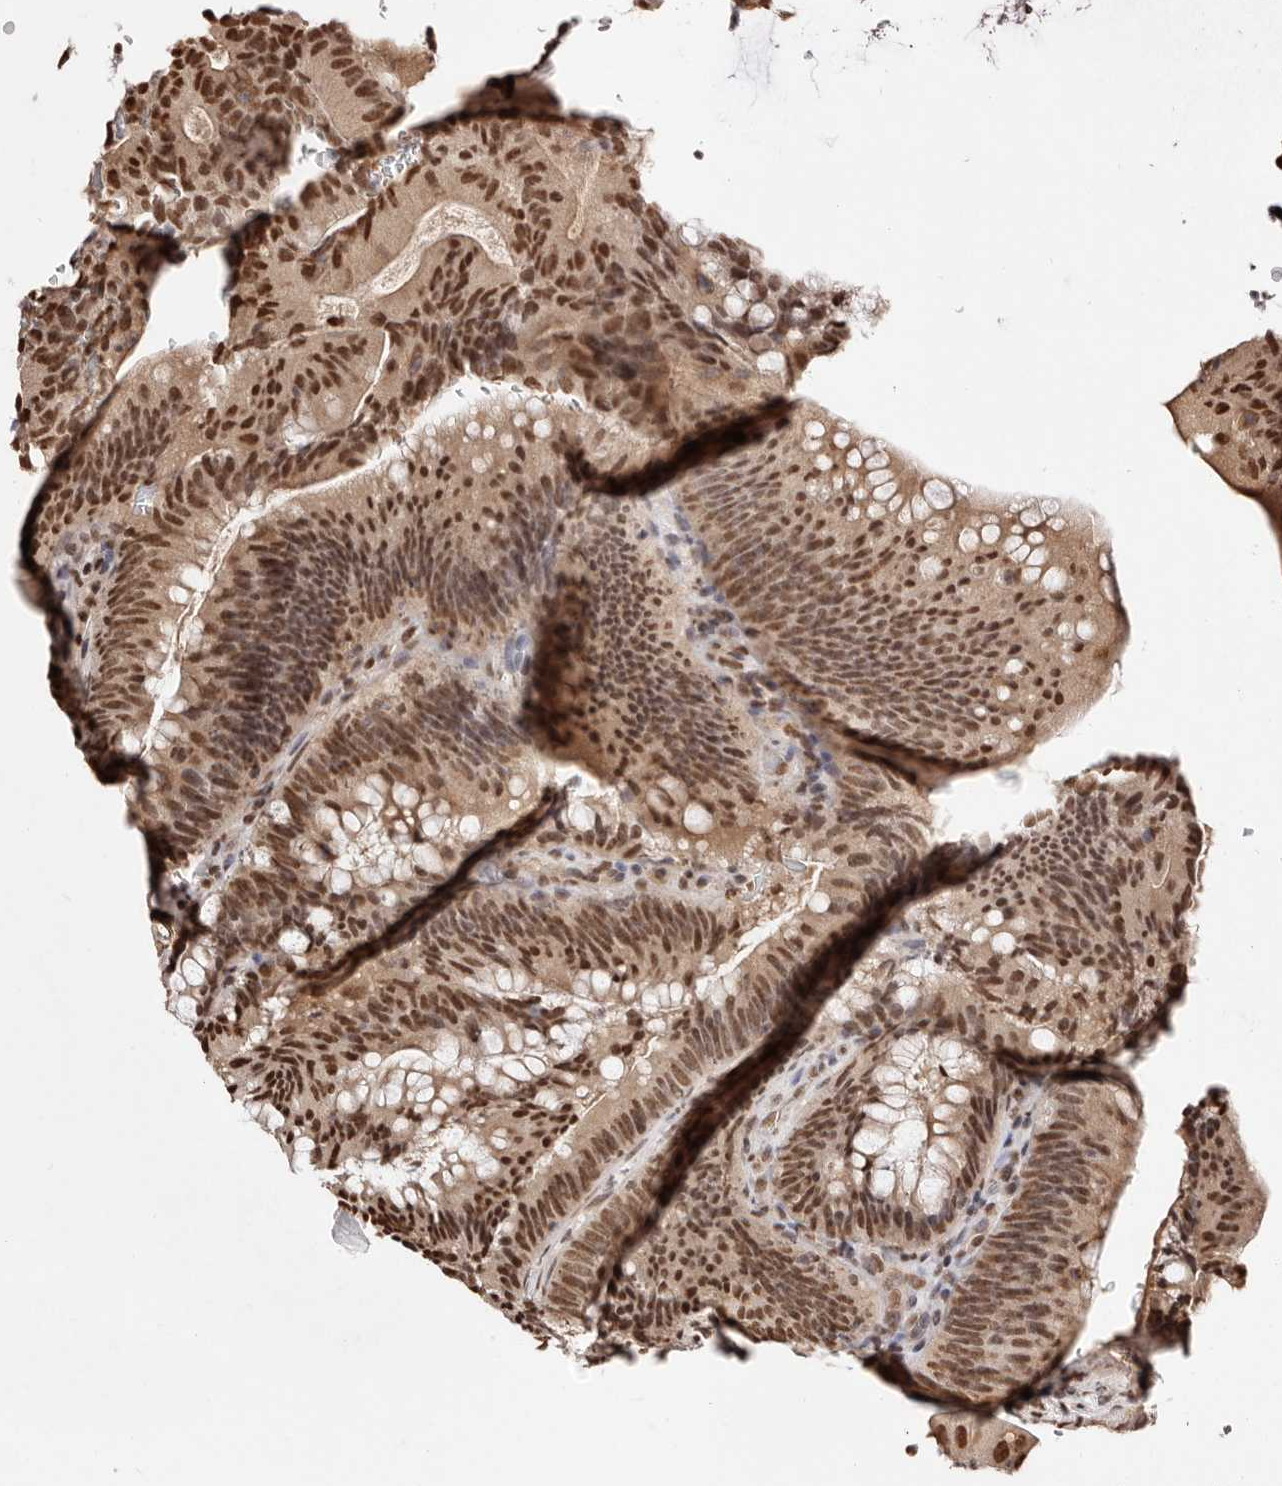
{"staining": {"intensity": "strong", "quantity": ">75%", "location": "nuclear"}, "tissue": "colorectal cancer", "cell_type": "Tumor cells", "image_type": "cancer", "snomed": [{"axis": "morphology", "description": "Normal tissue, NOS"}, {"axis": "topography", "description": "Colon"}], "caption": "Immunohistochemistry (IHC) micrograph of neoplastic tissue: human colorectal cancer stained using immunohistochemistry (IHC) demonstrates high levels of strong protein expression localized specifically in the nuclear of tumor cells, appearing as a nuclear brown color.", "gene": "BICRAL", "patient": {"sex": "female", "age": 82}}